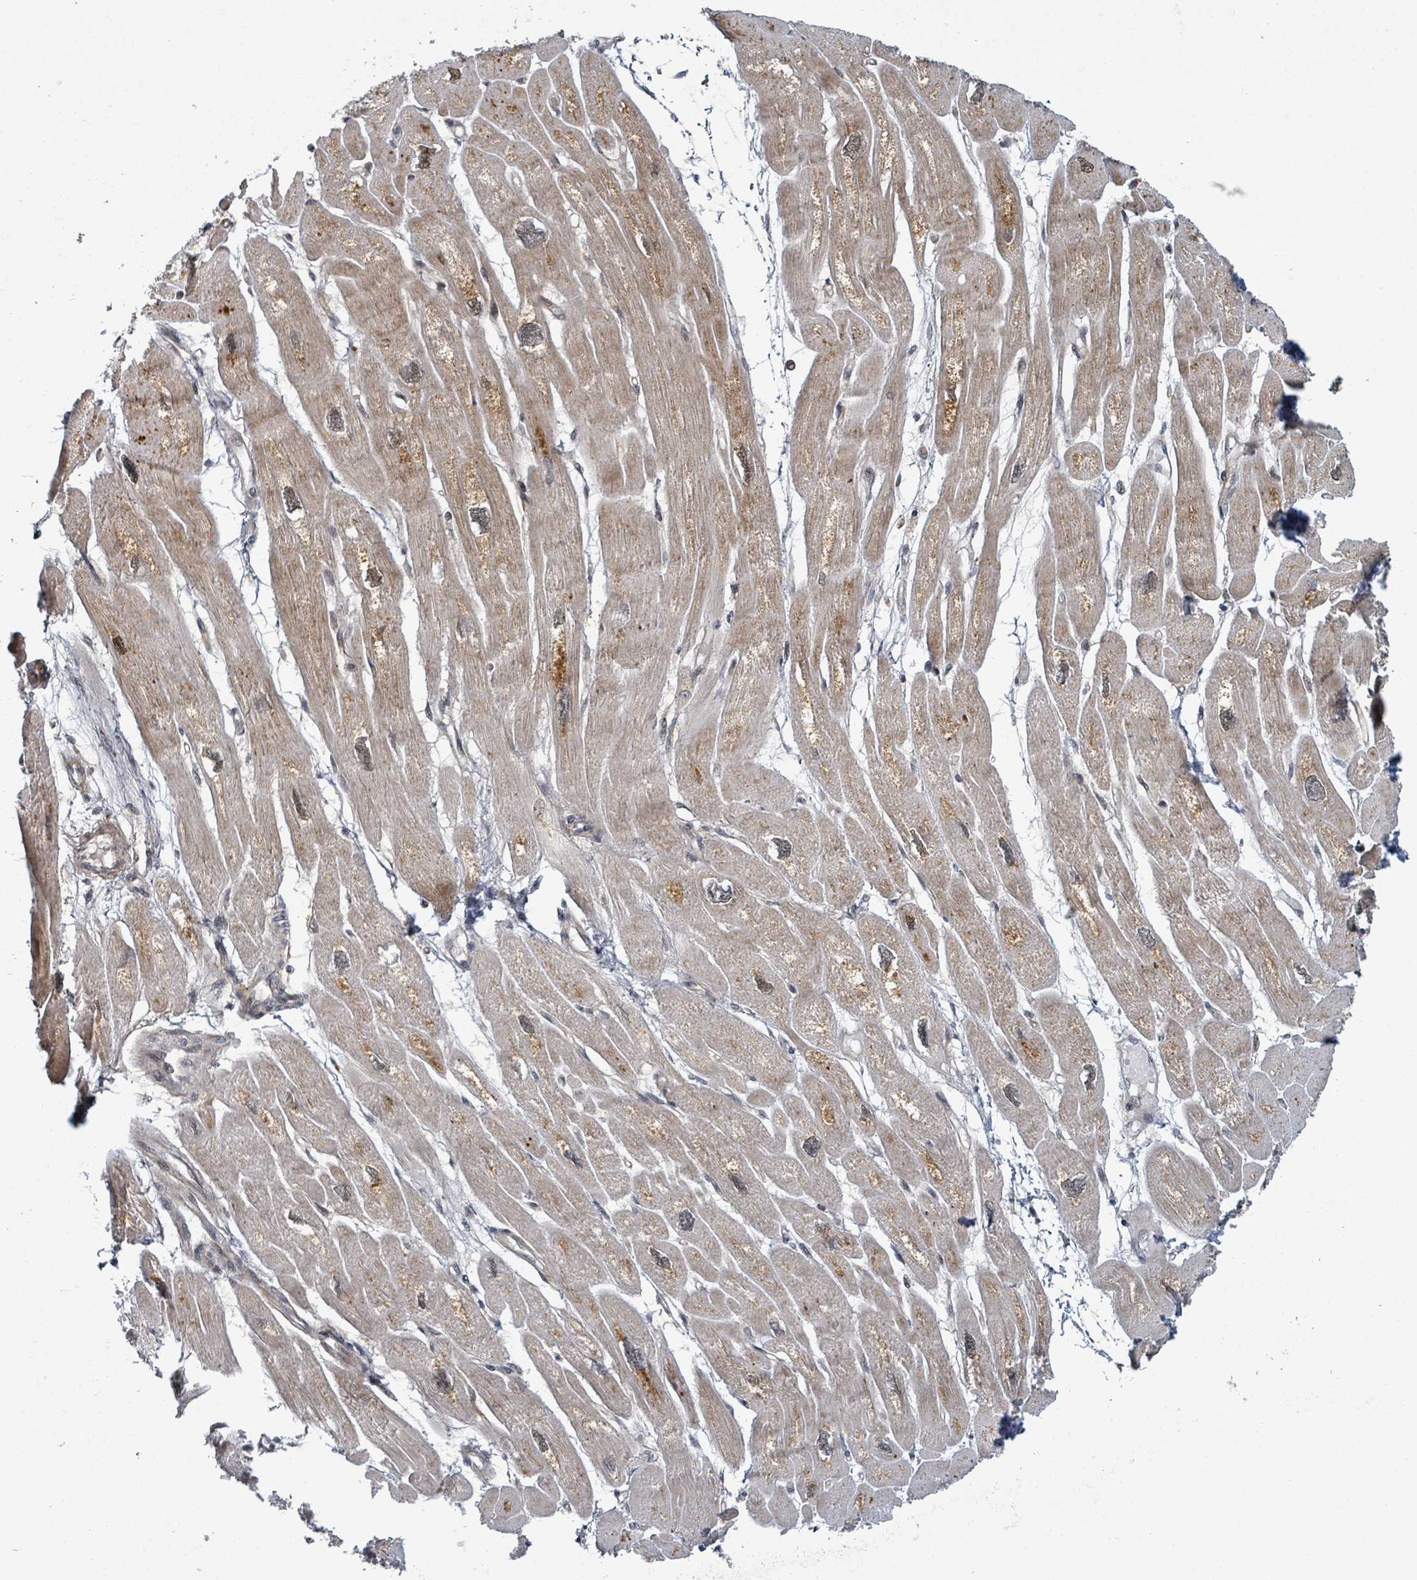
{"staining": {"intensity": "moderate", "quantity": "25%-75%", "location": "cytoplasmic/membranous,nuclear"}, "tissue": "heart muscle", "cell_type": "Cardiomyocytes", "image_type": "normal", "snomed": [{"axis": "morphology", "description": "Normal tissue, NOS"}, {"axis": "topography", "description": "Heart"}], "caption": "Normal heart muscle displays moderate cytoplasmic/membranous,nuclear expression in about 25%-75% of cardiomyocytes, visualized by immunohistochemistry. The staining was performed using DAB to visualize the protein expression in brown, while the nuclei were stained in blue with hematoxylin (Magnification: 20x).", "gene": "GTF3C1", "patient": {"sex": "male", "age": 42}}